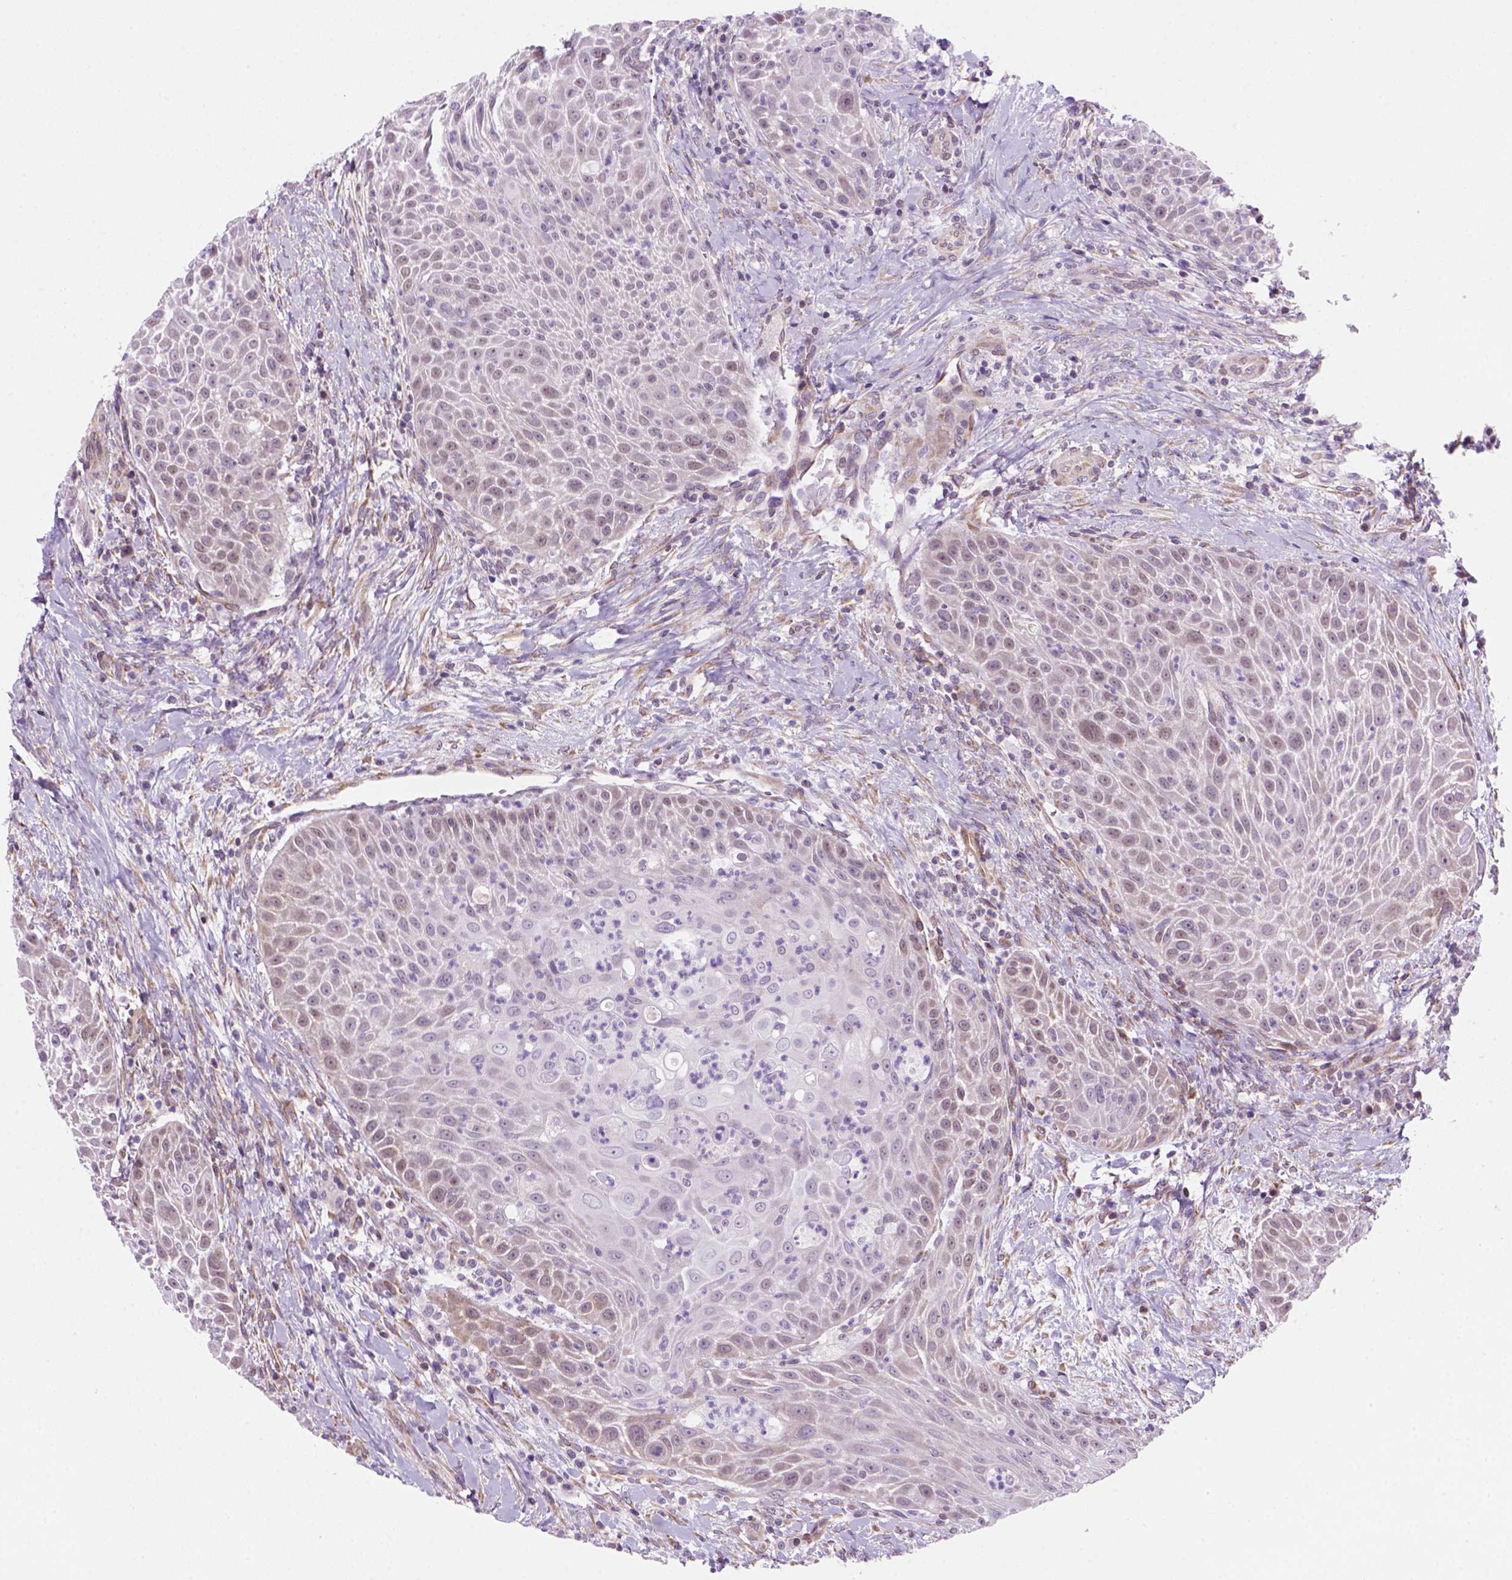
{"staining": {"intensity": "negative", "quantity": "none", "location": "none"}, "tissue": "head and neck cancer", "cell_type": "Tumor cells", "image_type": "cancer", "snomed": [{"axis": "morphology", "description": "Squamous cell carcinoma, NOS"}, {"axis": "topography", "description": "Head-Neck"}], "caption": "The image demonstrates no significant expression in tumor cells of head and neck cancer.", "gene": "MGMT", "patient": {"sex": "male", "age": 69}}